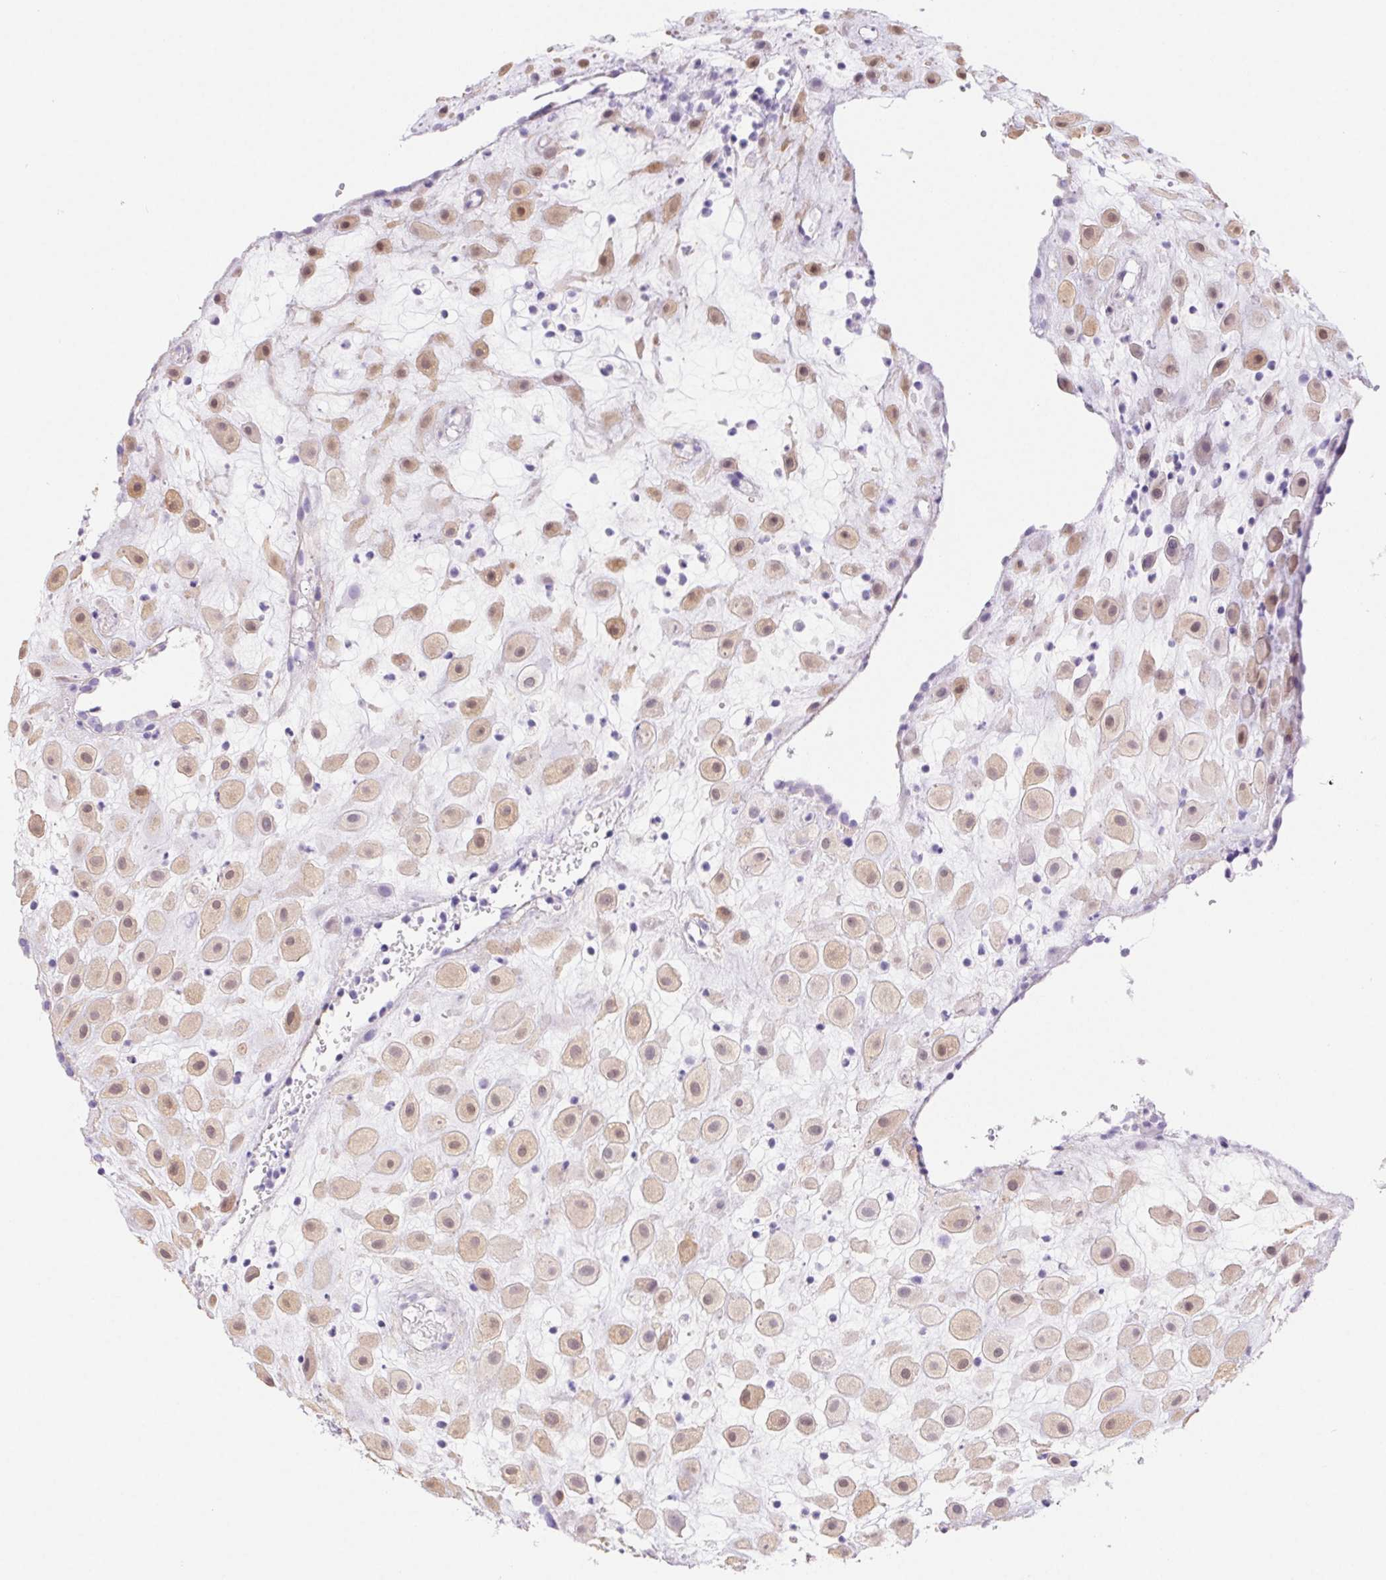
{"staining": {"intensity": "weak", "quantity": ">75%", "location": "cytoplasmic/membranous,nuclear"}, "tissue": "placenta", "cell_type": "Decidual cells", "image_type": "normal", "snomed": [{"axis": "morphology", "description": "Normal tissue, NOS"}, {"axis": "topography", "description": "Placenta"}], "caption": "Protein expression by IHC reveals weak cytoplasmic/membranous,nuclear expression in about >75% of decidual cells in unremarkable placenta.", "gene": "PNLIP", "patient": {"sex": "female", "age": 24}}